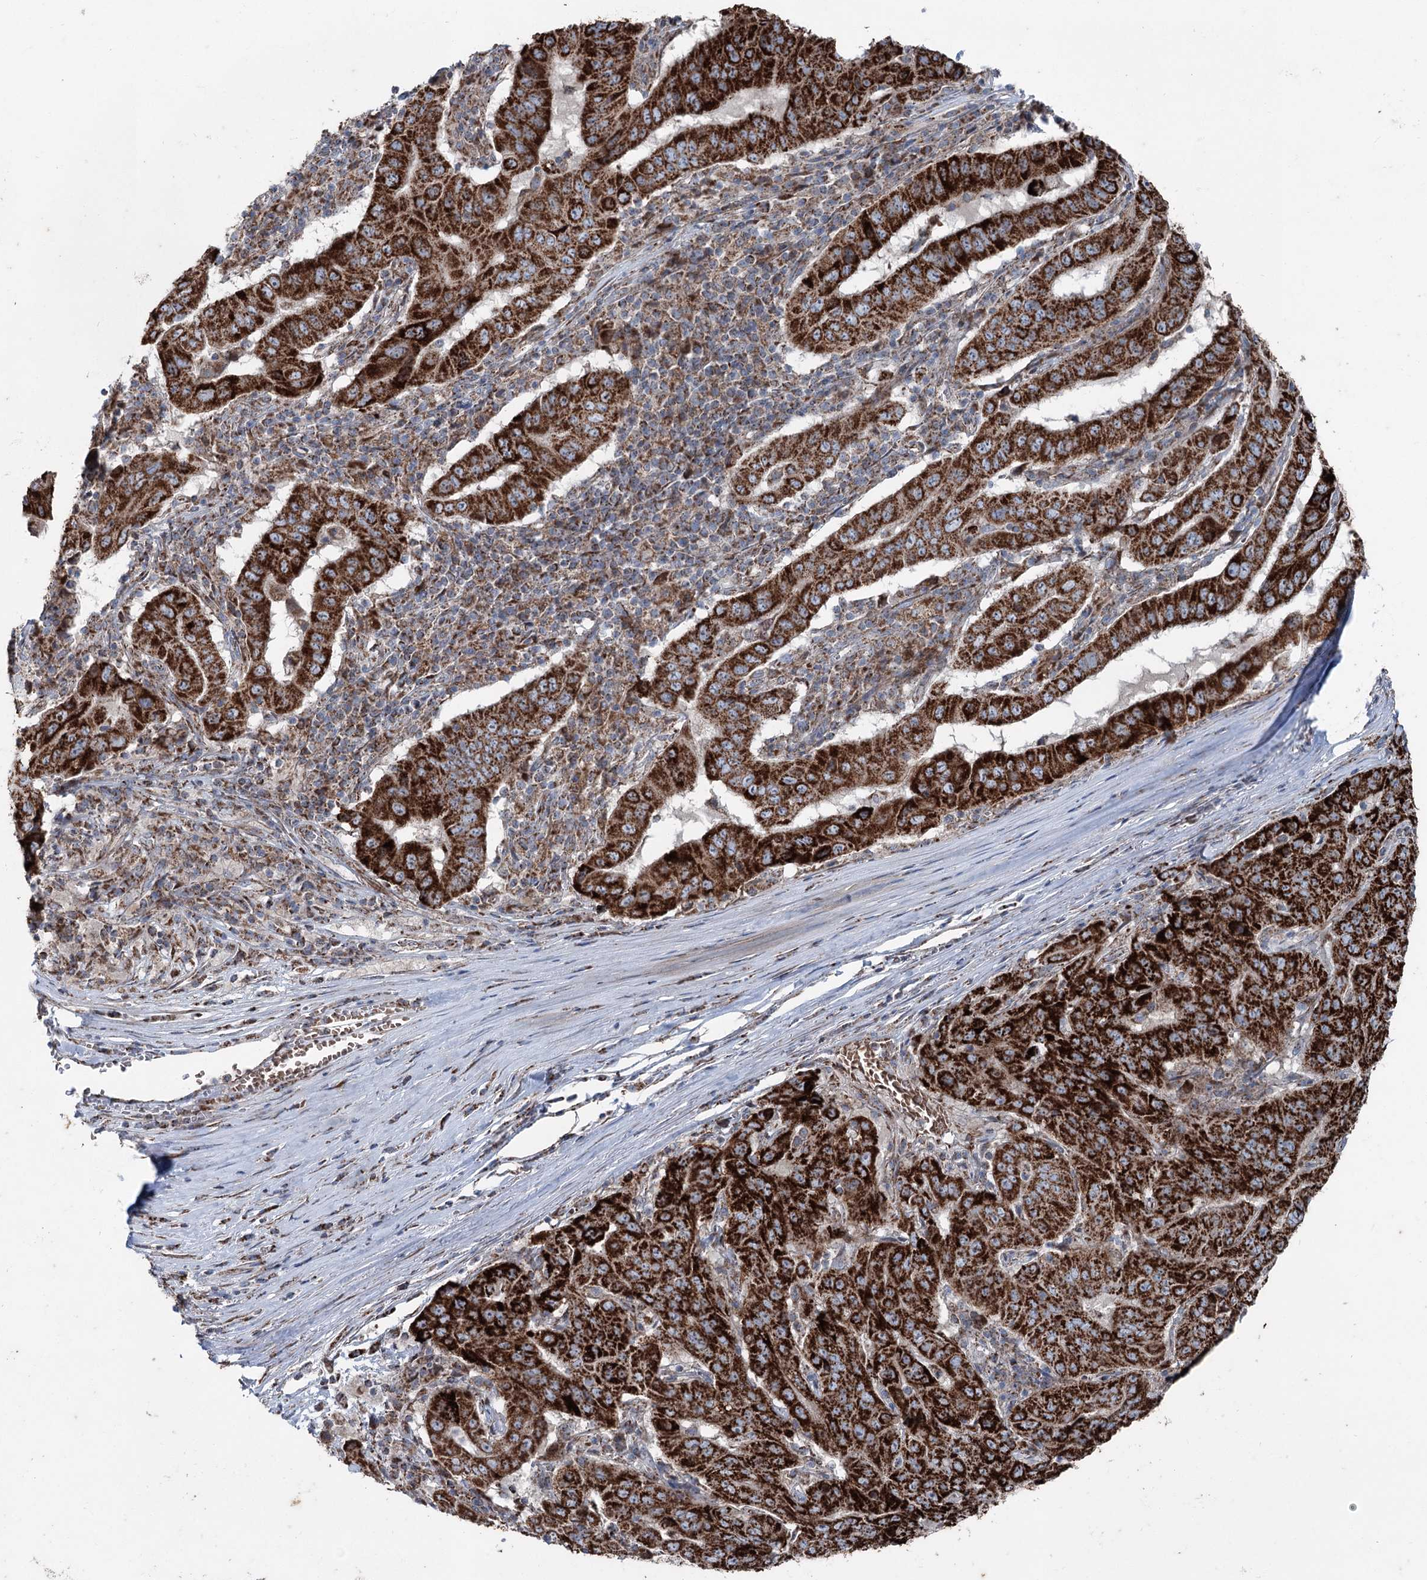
{"staining": {"intensity": "strong", "quantity": ">75%", "location": "cytoplasmic/membranous"}, "tissue": "pancreatic cancer", "cell_type": "Tumor cells", "image_type": "cancer", "snomed": [{"axis": "morphology", "description": "Adenocarcinoma, NOS"}, {"axis": "topography", "description": "Pancreas"}], "caption": "Pancreatic cancer (adenocarcinoma) was stained to show a protein in brown. There is high levels of strong cytoplasmic/membranous staining in approximately >75% of tumor cells.", "gene": "UCN3", "patient": {"sex": "male", "age": 63}}